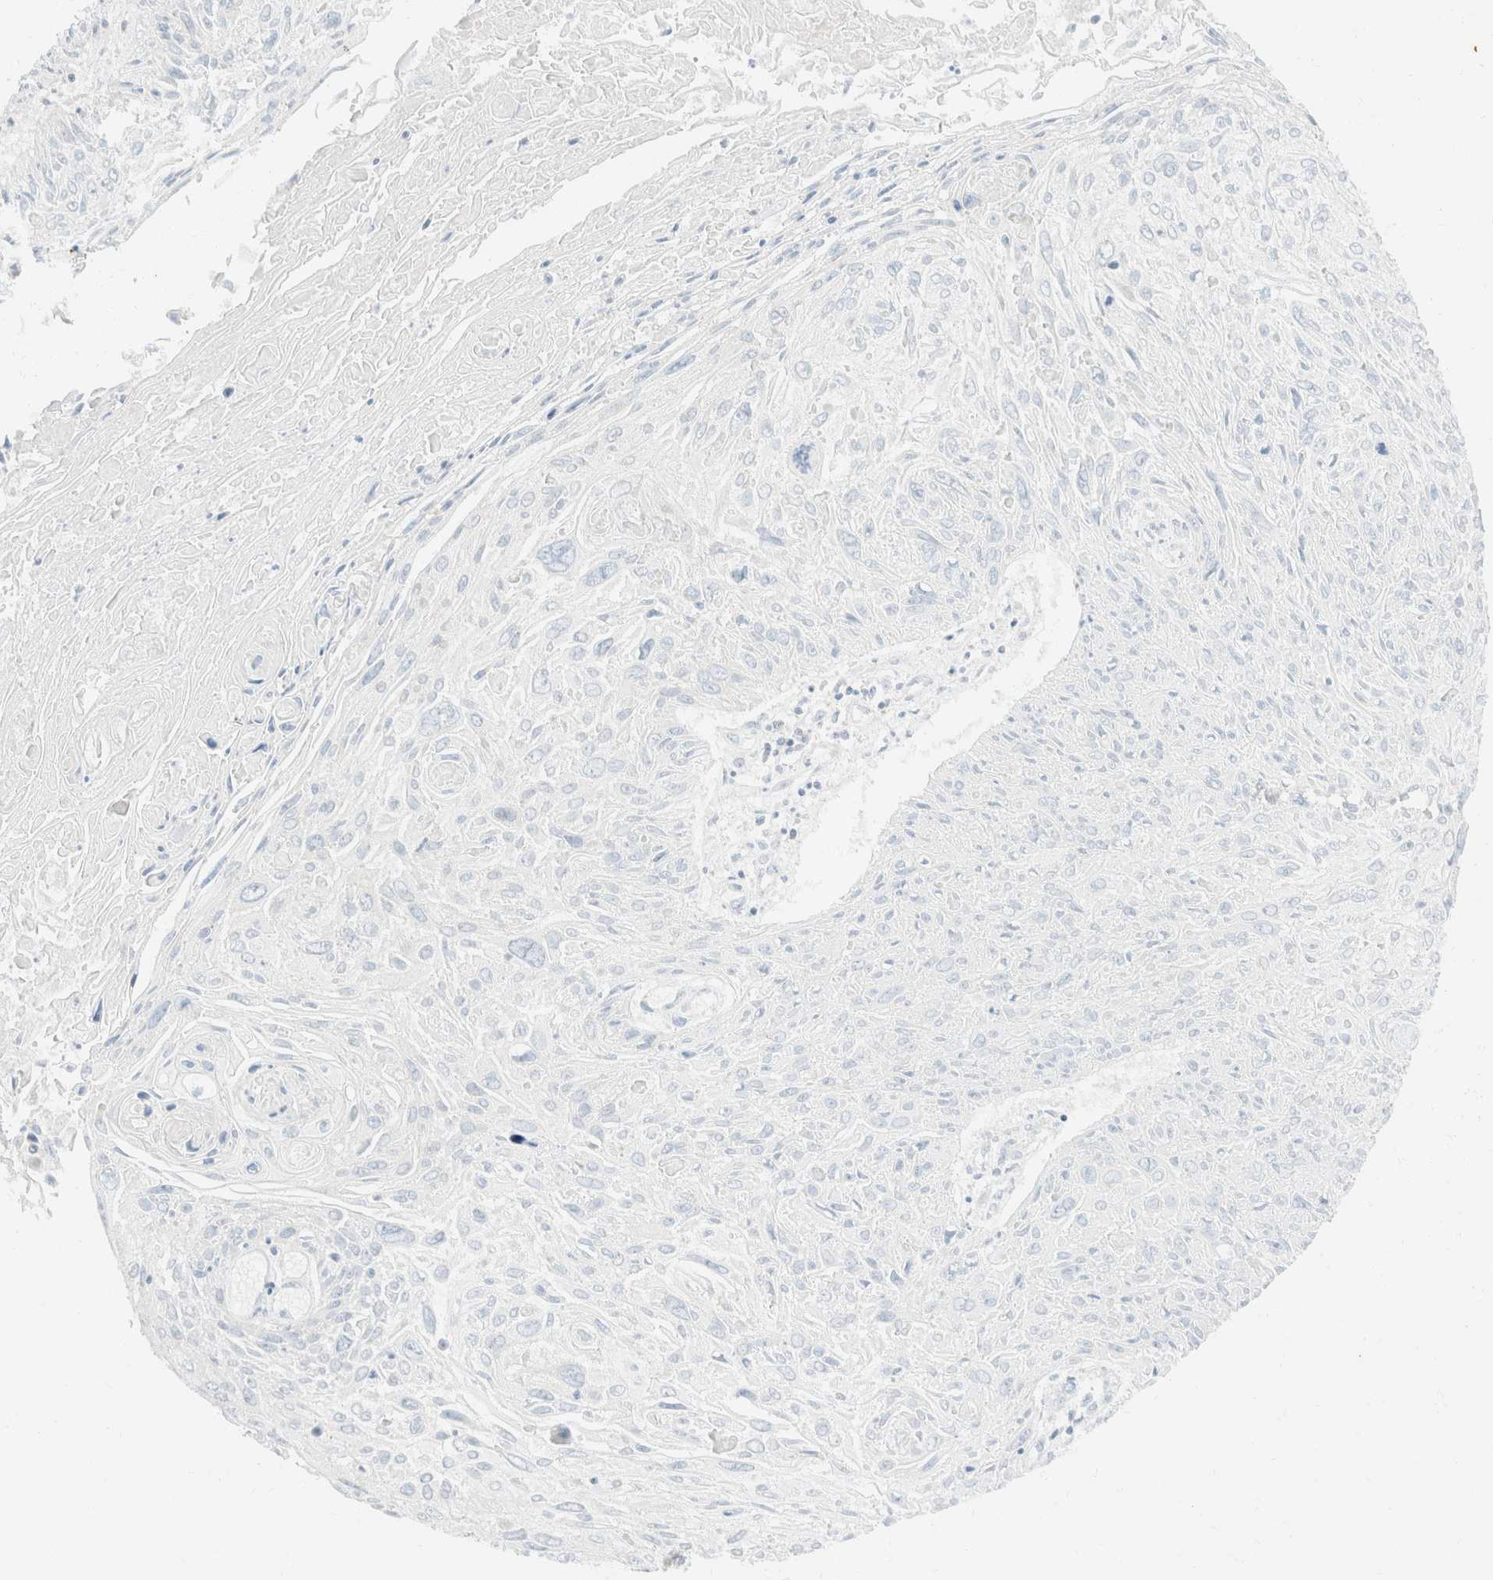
{"staining": {"intensity": "negative", "quantity": "none", "location": "none"}, "tissue": "cervical cancer", "cell_type": "Tumor cells", "image_type": "cancer", "snomed": [{"axis": "morphology", "description": "Squamous cell carcinoma, NOS"}, {"axis": "topography", "description": "Cervix"}], "caption": "Immunohistochemistry micrograph of neoplastic tissue: human squamous cell carcinoma (cervical) stained with DAB demonstrates no significant protein positivity in tumor cells.", "gene": "SH3GLB2", "patient": {"sex": "female", "age": 51}}